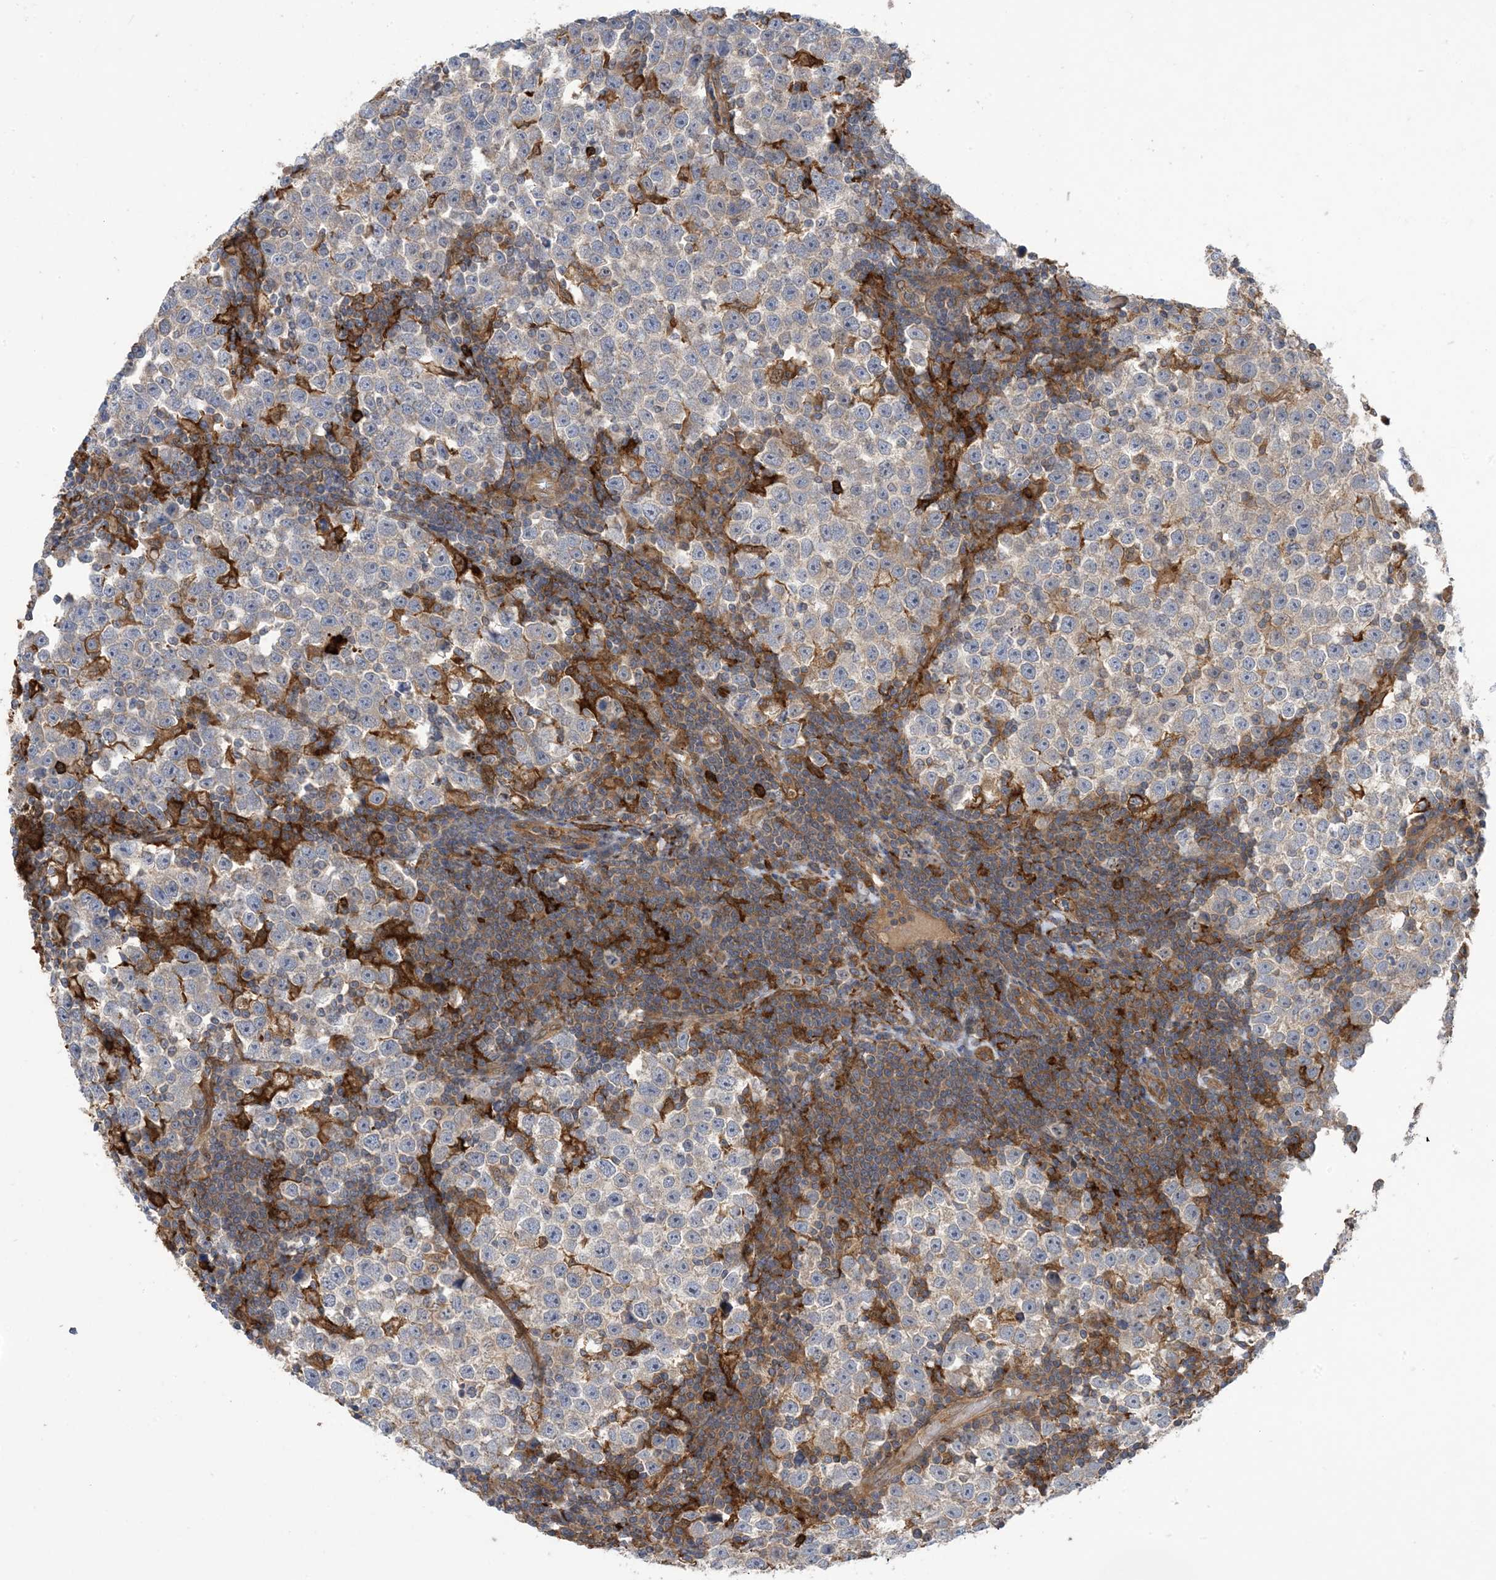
{"staining": {"intensity": "negative", "quantity": "none", "location": "none"}, "tissue": "testis cancer", "cell_type": "Tumor cells", "image_type": "cancer", "snomed": [{"axis": "morphology", "description": "Normal tissue, NOS"}, {"axis": "morphology", "description": "Seminoma, NOS"}, {"axis": "topography", "description": "Testis"}], "caption": "Immunohistochemistry (IHC) histopathology image of neoplastic tissue: human testis cancer (seminoma) stained with DAB (3,3'-diaminobenzidine) exhibits no significant protein staining in tumor cells.", "gene": "HS1BP3", "patient": {"sex": "male", "age": 43}}